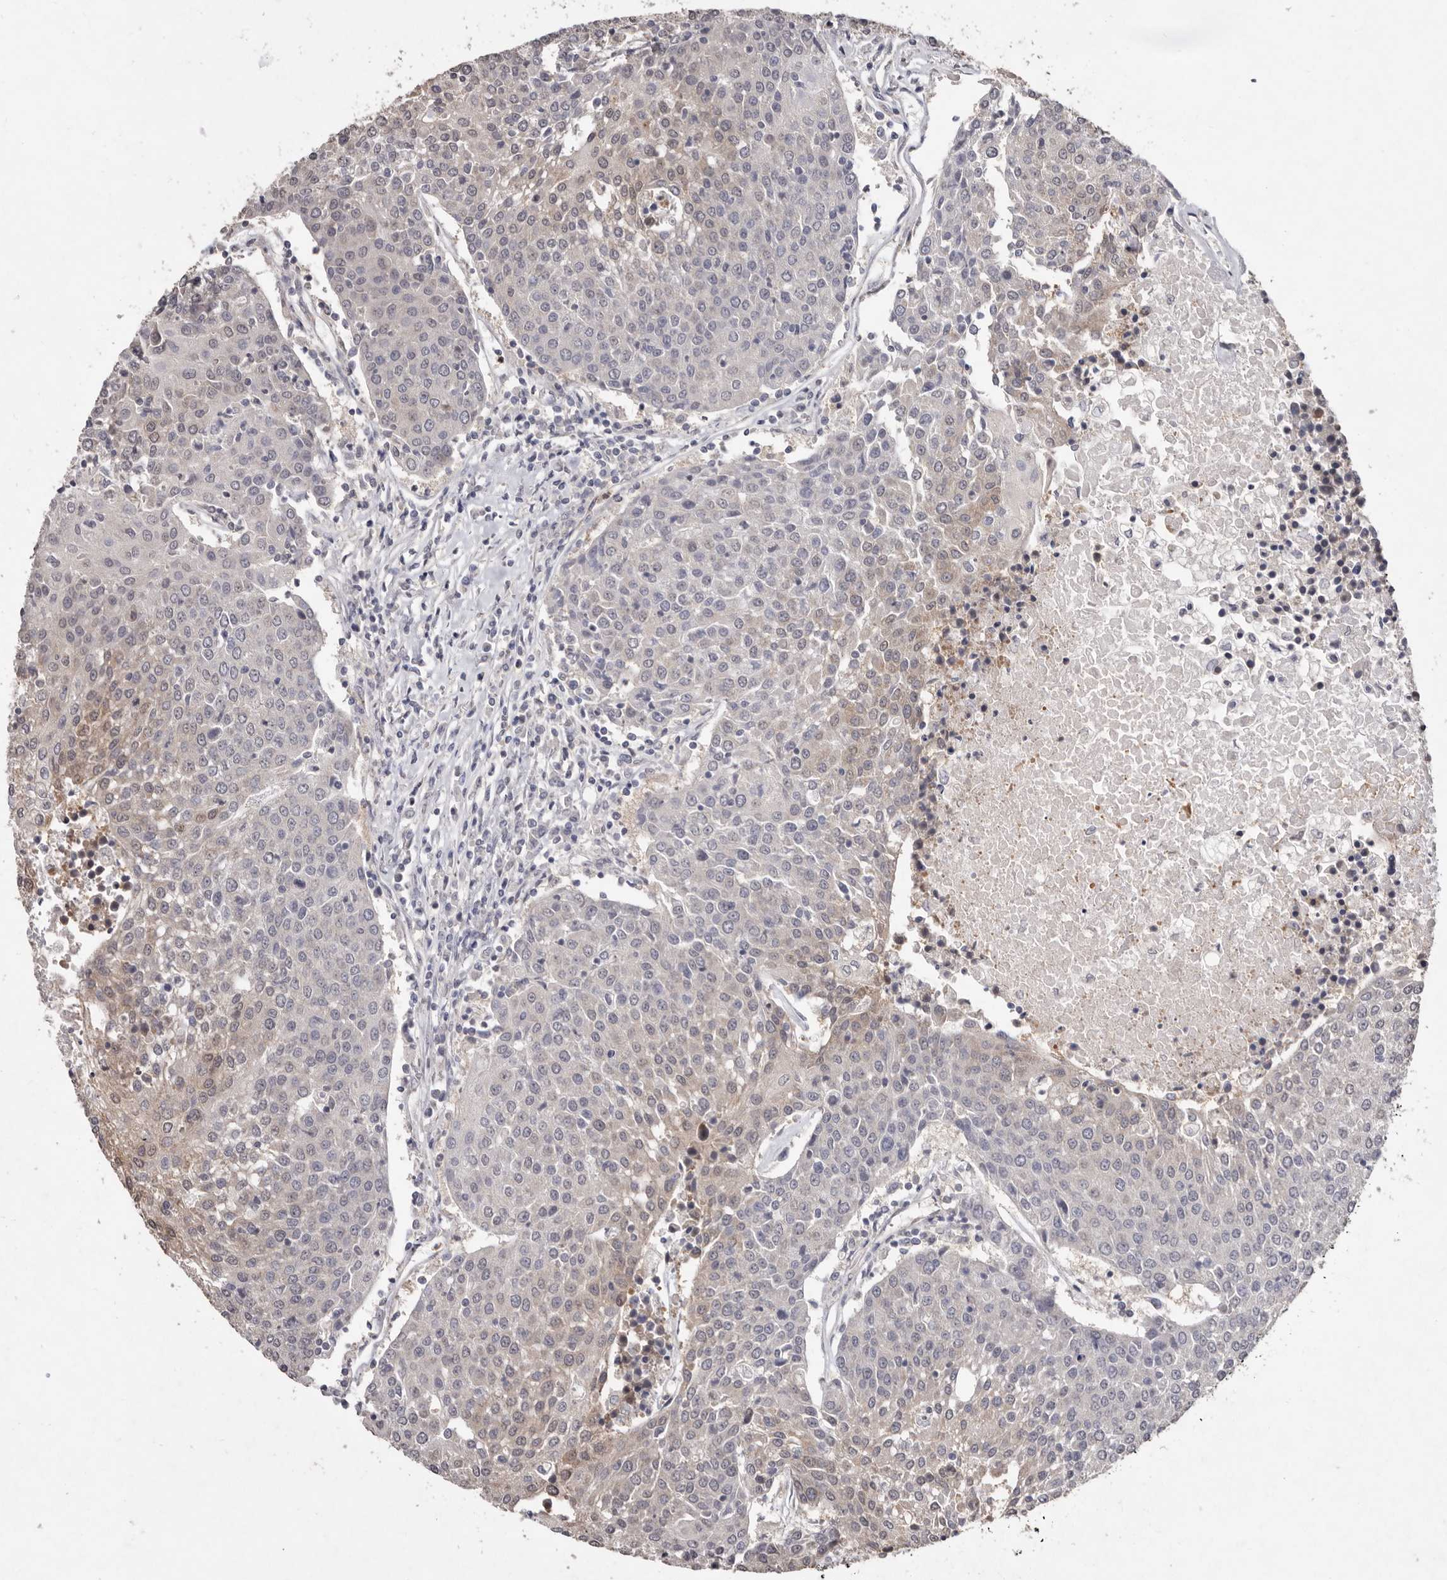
{"staining": {"intensity": "weak", "quantity": "<25%", "location": "cytoplasmic/membranous"}, "tissue": "urothelial cancer", "cell_type": "Tumor cells", "image_type": "cancer", "snomed": [{"axis": "morphology", "description": "Urothelial carcinoma, High grade"}, {"axis": "topography", "description": "Urinary bladder"}], "caption": "The IHC micrograph has no significant expression in tumor cells of urothelial cancer tissue. The staining was performed using DAB (3,3'-diaminobenzidine) to visualize the protein expression in brown, while the nuclei were stained in blue with hematoxylin (Magnification: 20x).", "gene": "SULT1E1", "patient": {"sex": "female", "age": 85}}